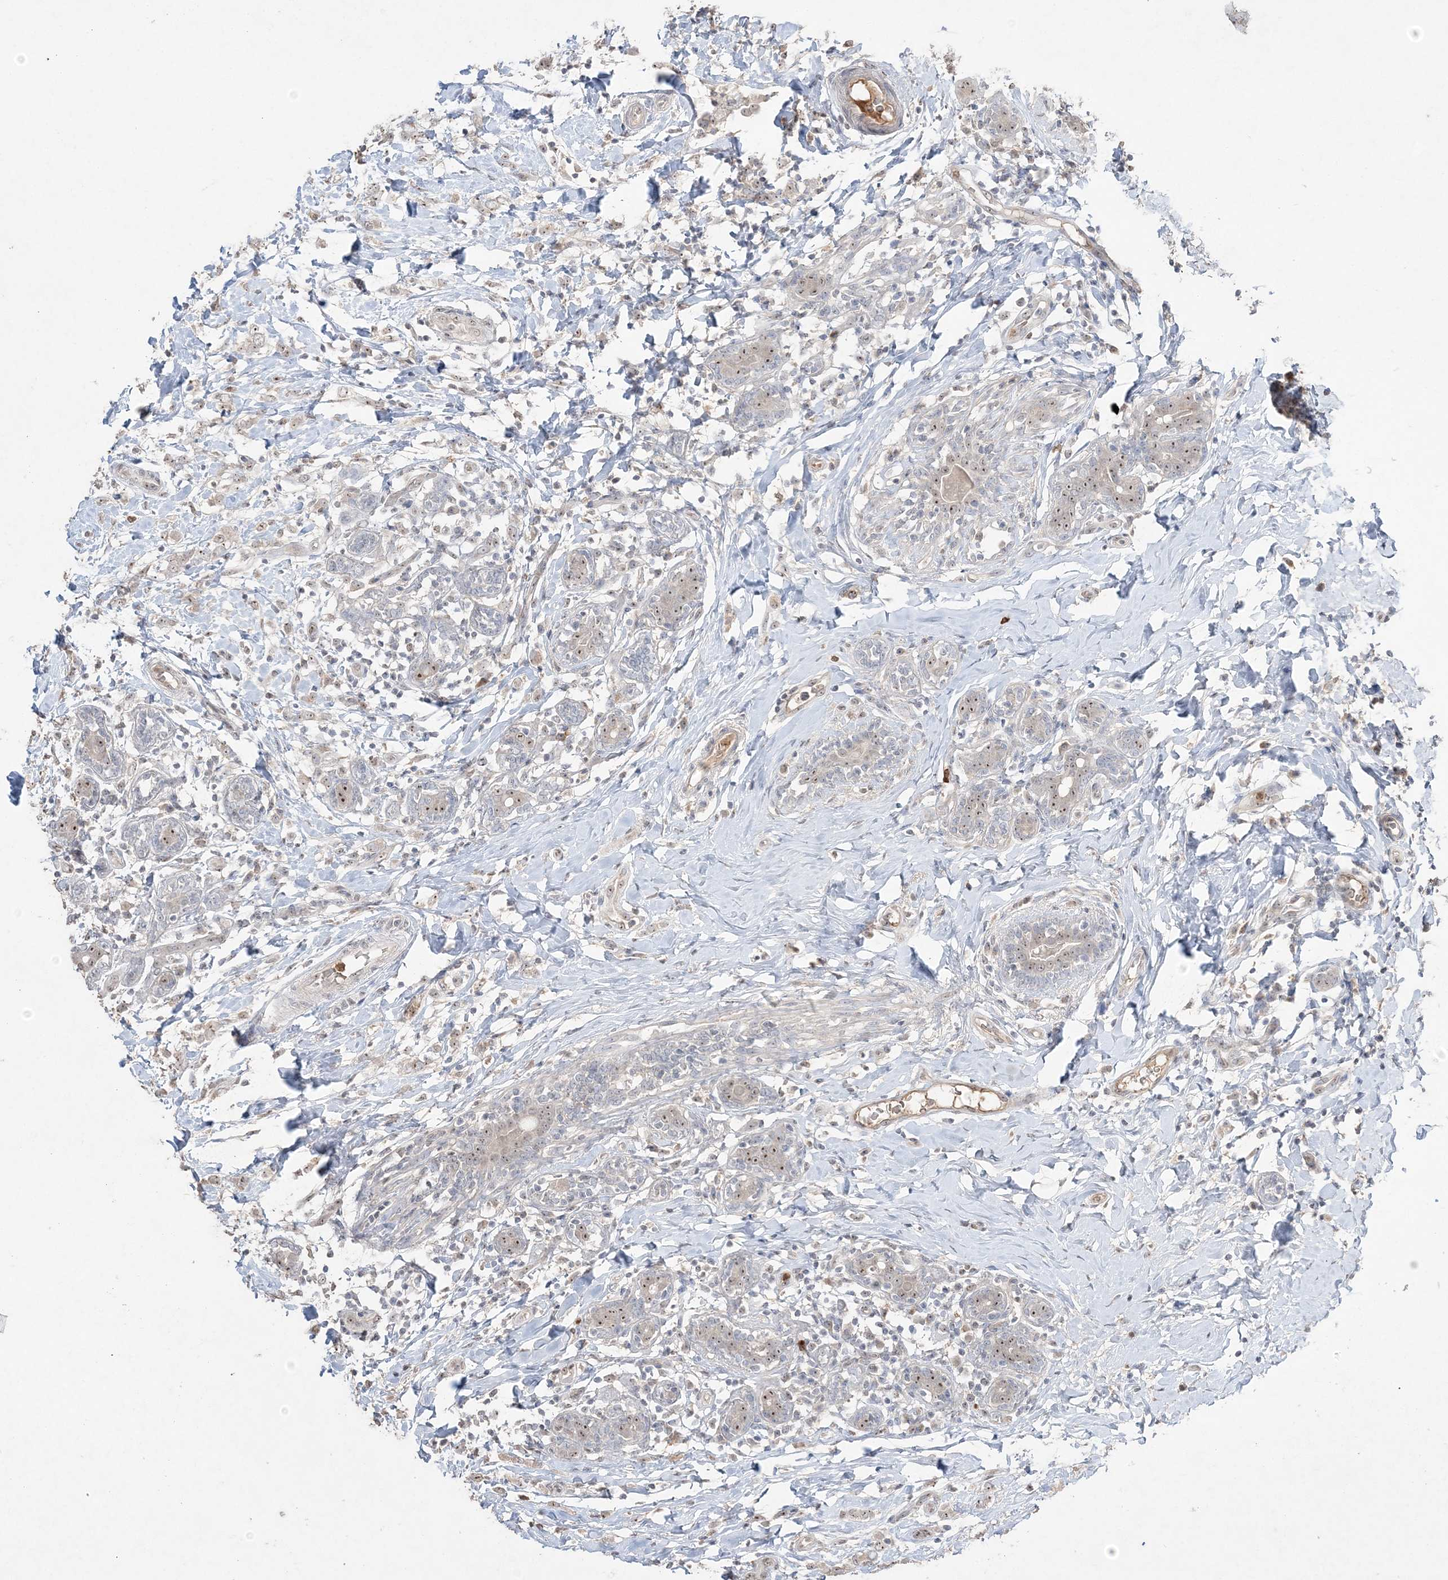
{"staining": {"intensity": "moderate", "quantity": "25%-75%", "location": "nuclear"}, "tissue": "breast cancer", "cell_type": "Tumor cells", "image_type": "cancer", "snomed": [{"axis": "morphology", "description": "Normal tissue, NOS"}, {"axis": "morphology", "description": "Lobular carcinoma"}, {"axis": "topography", "description": "Breast"}], "caption": "Brown immunohistochemical staining in human lobular carcinoma (breast) exhibits moderate nuclear staining in approximately 25%-75% of tumor cells.", "gene": "NOP16", "patient": {"sex": "female", "age": 47}}